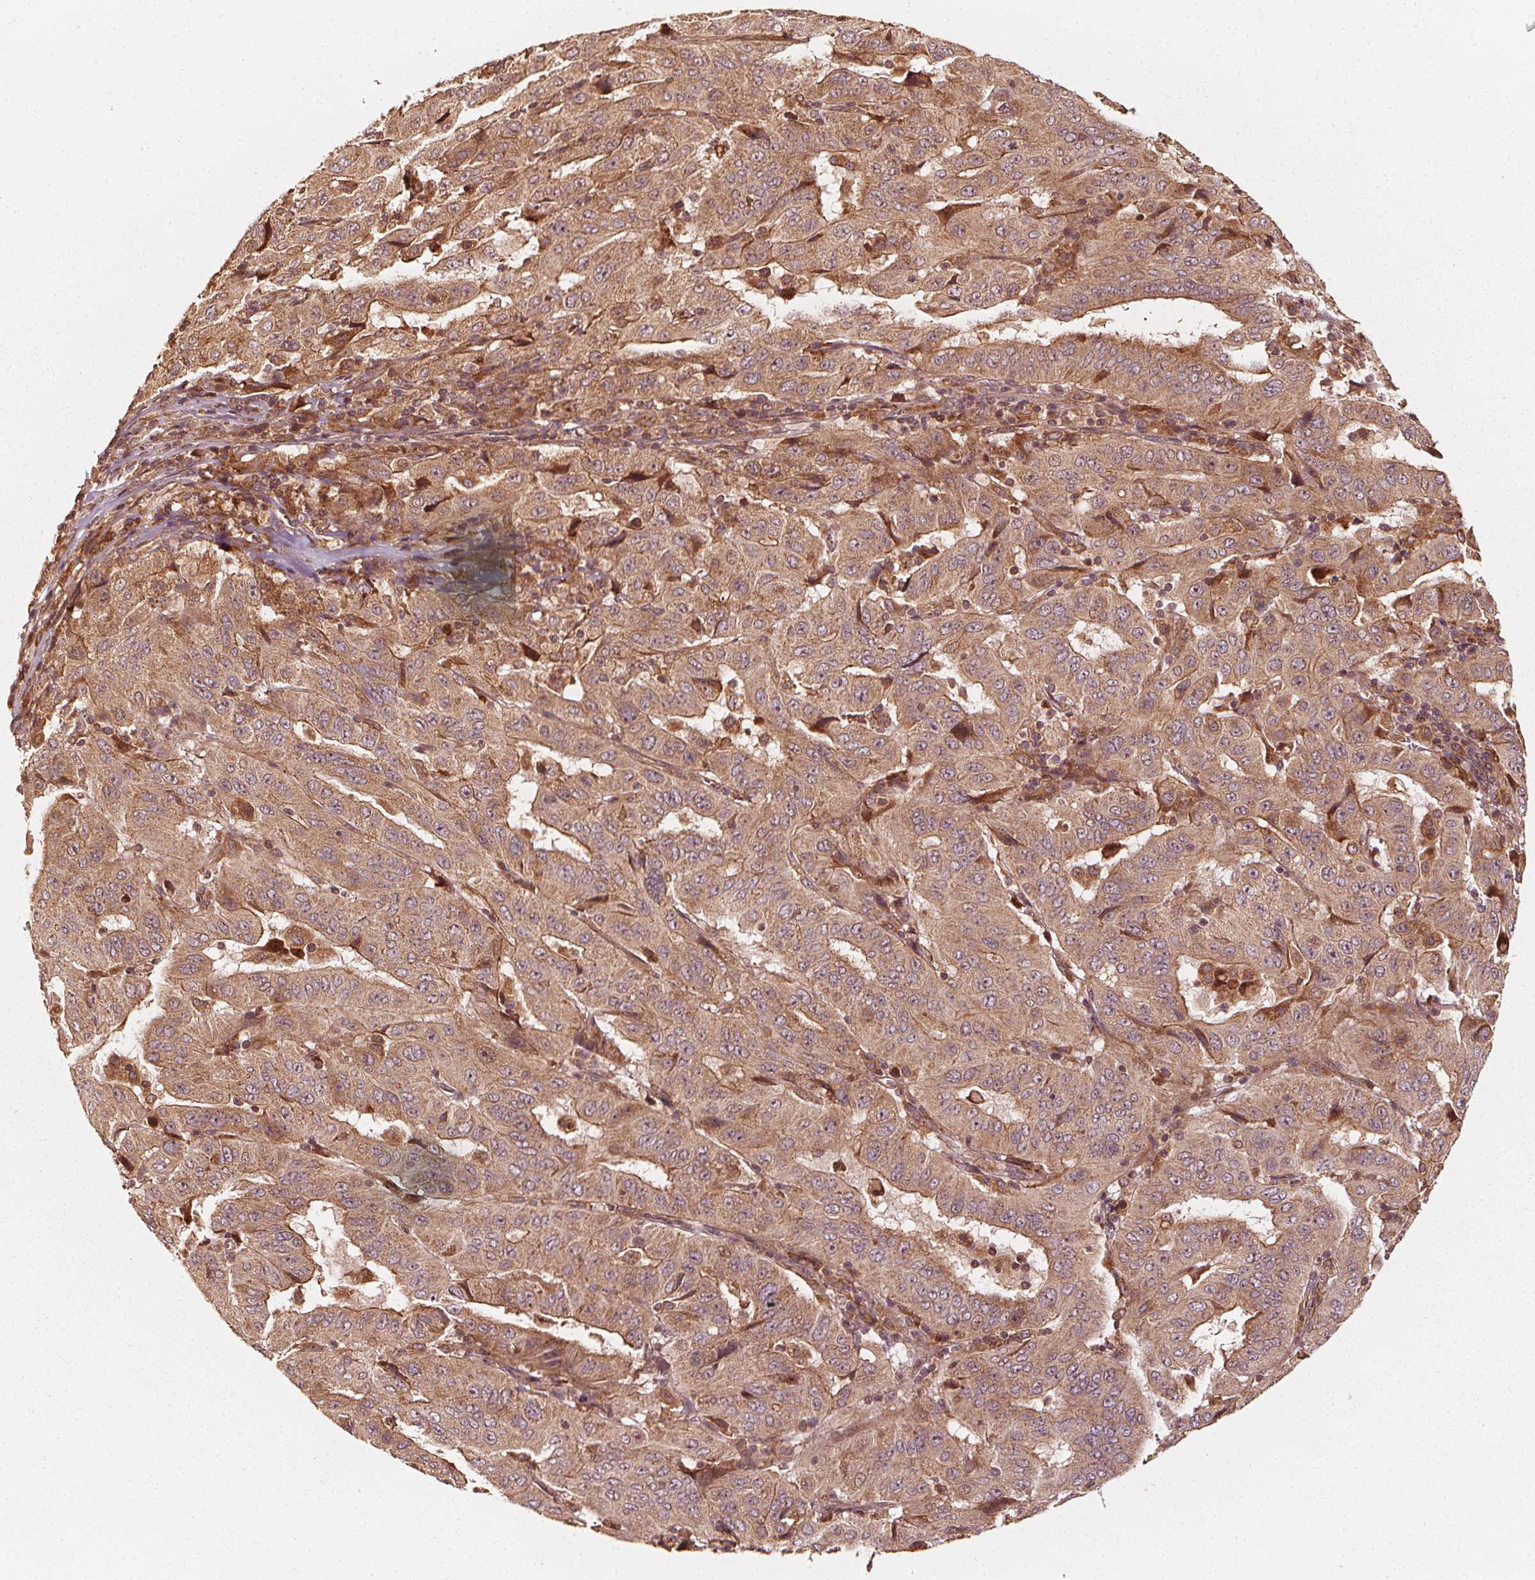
{"staining": {"intensity": "moderate", "quantity": ">75%", "location": "cytoplasmic/membranous"}, "tissue": "pancreatic cancer", "cell_type": "Tumor cells", "image_type": "cancer", "snomed": [{"axis": "morphology", "description": "Adenocarcinoma, NOS"}, {"axis": "topography", "description": "Pancreas"}], "caption": "Adenocarcinoma (pancreatic) stained for a protein (brown) demonstrates moderate cytoplasmic/membranous positive expression in approximately >75% of tumor cells.", "gene": "NPC1", "patient": {"sex": "male", "age": 63}}